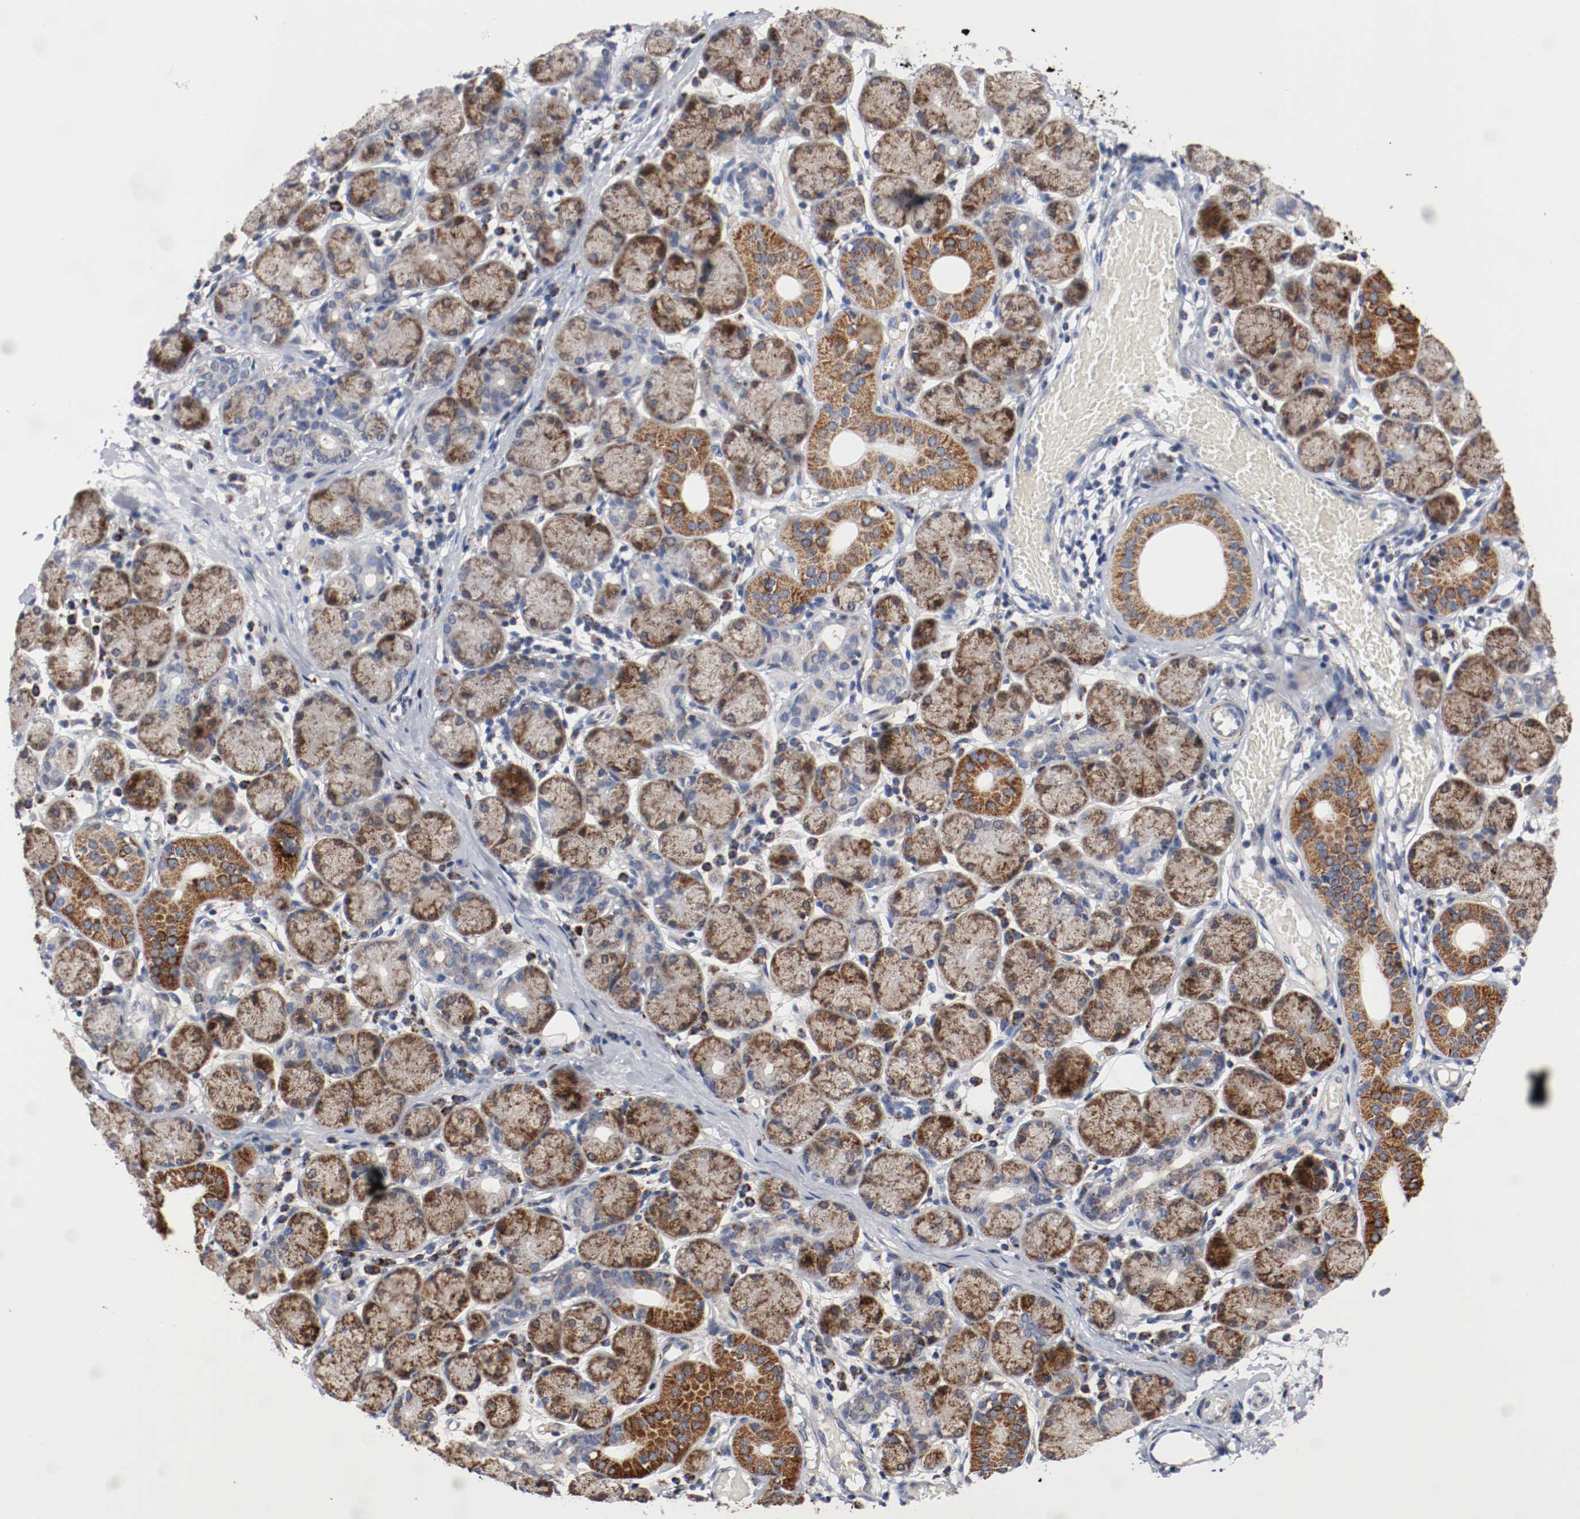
{"staining": {"intensity": "moderate", "quantity": ">75%", "location": "cytoplasmic/membranous"}, "tissue": "salivary gland", "cell_type": "Glandular cells", "image_type": "normal", "snomed": [{"axis": "morphology", "description": "Normal tissue, NOS"}, {"axis": "topography", "description": "Salivary gland"}], "caption": "Immunohistochemical staining of normal human salivary gland reveals medium levels of moderate cytoplasmic/membranous expression in approximately >75% of glandular cells.", "gene": "TUBD1", "patient": {"sex": "female", "age": 24}}